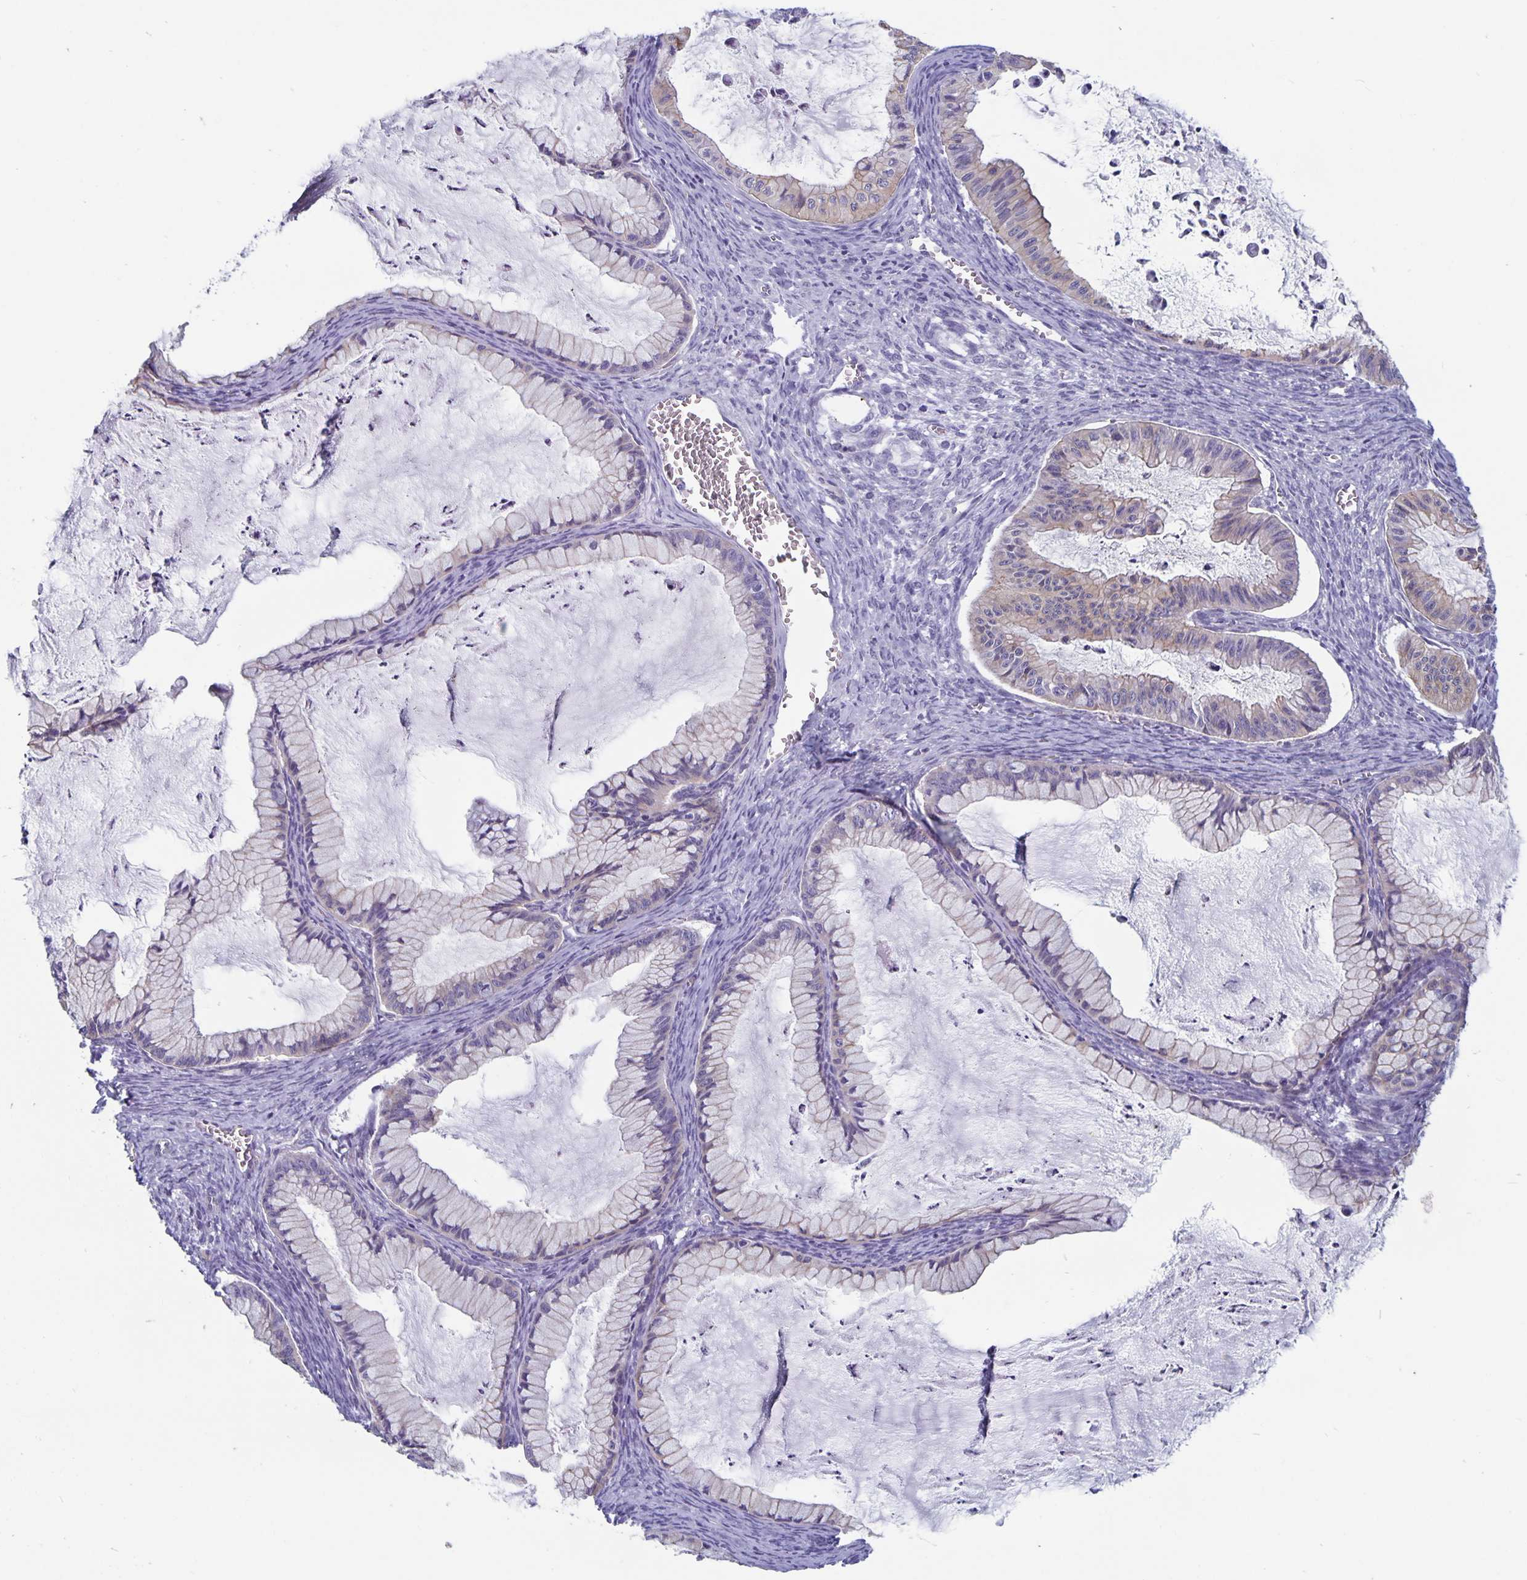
{"staining": {"intensity": "weak", "quantity": "25%-75%", "location": "cytoplasmic/membranous"}, "tissue": "ovarian cancer", "cell_type": "Tumor cells", "image_type": "cancer", "snomed": [{"axis": "morphology", "description": "Cystadenocarcinoma, mucinous, NOS"}, {"axis": "topography", "description": "Ovary"}], "caption": "Immunohistochemical staining of ovarian mucinous cystadenocarcinoma reveals weak cytoplasmic/membranous protein positivity in approximately 25%-75% of tumor cells.", "gene": "PLCB3", "patient": {"sex": "female", "age": 72}}